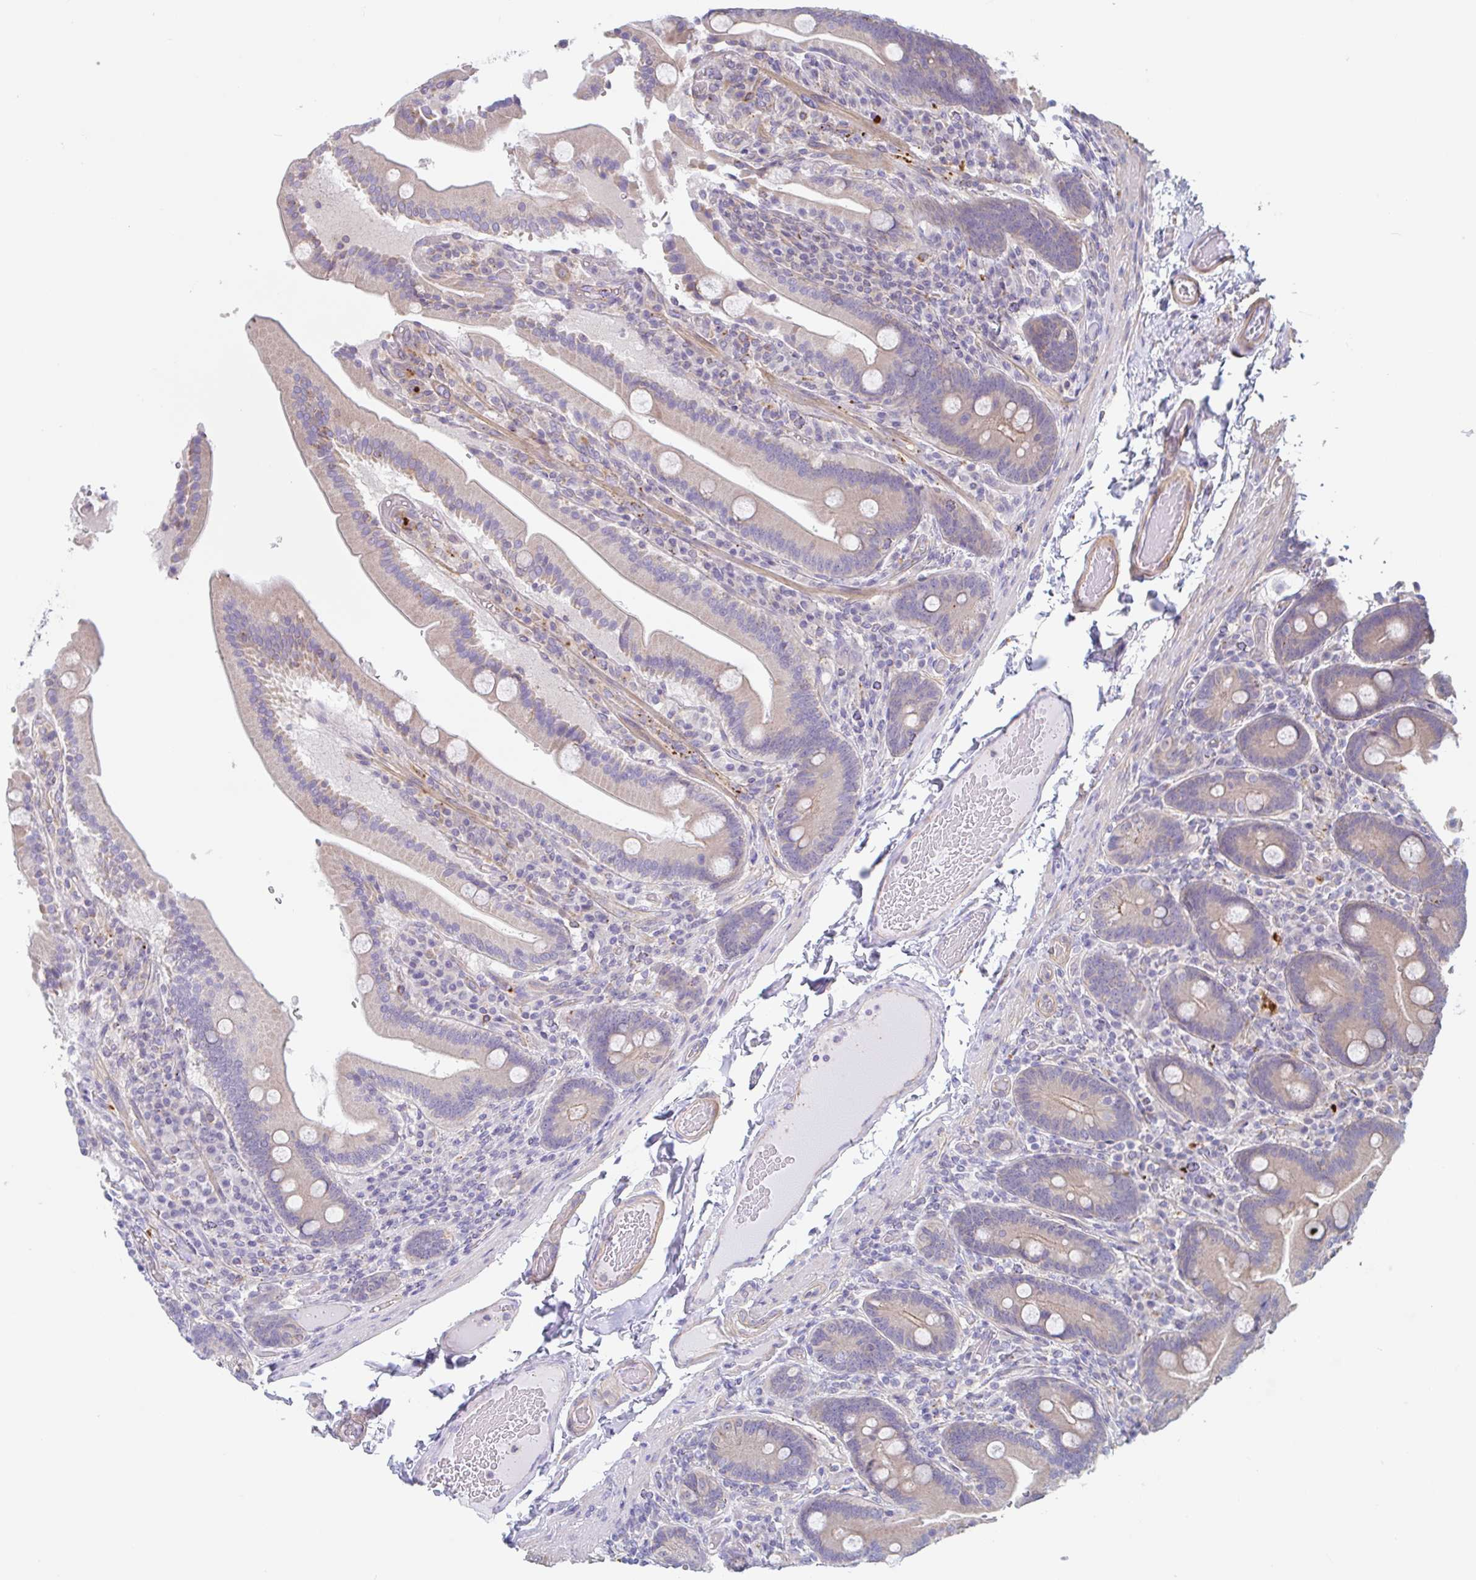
{"staining": {"intensity": "weak", "quantity": "<25%", "location": "cytoplasmic/membranous"}, "tissue": "duodenum", "cell_type": "Glandular cells", "image_type": "normal", "snomed": [{"axis": "morphology", "description": "Normal tissue, NOS"}, {"axis": "topography", "description": "Duodenum"}], "caption": "Immunohistochemistry of benign duodenum shows no staining in glandular cells. (DAB immunohistochemistry (IHC), high magnification).", "gene": "LENG9", "patient": {"sex": "female", "age": 62}}